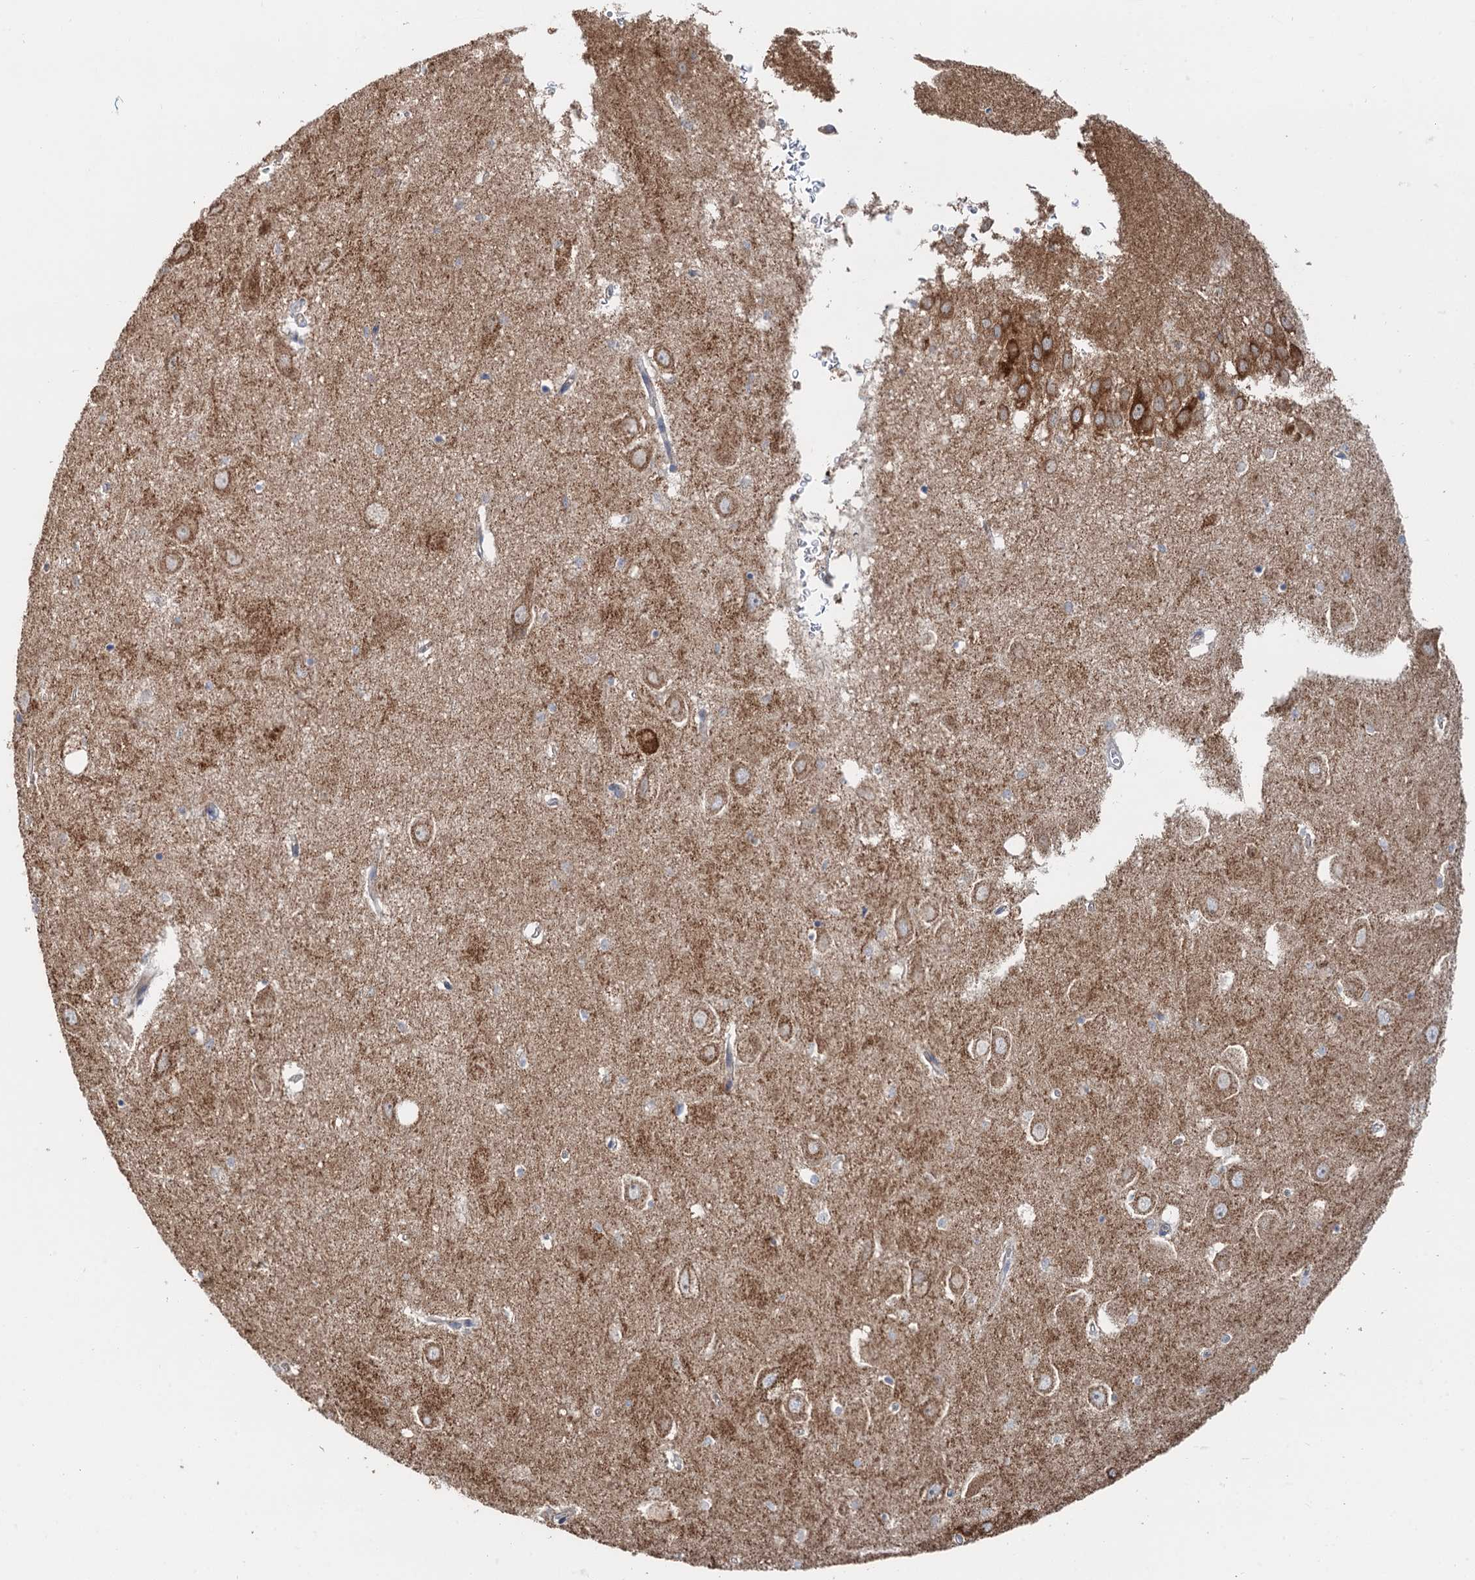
{"staining": {"intensity": "negative", "quantity": "none", "location": "none"}, "tissue": "hippocampus", "cell_type": "Glial cells", "image_type": "normal", "snomed": [{"axis": "morphology", "description": "Normal tissue, NOS"}, {"axis": "topography", "description": "Hippocampus"}], "caption": "Glial cells show no significant protein expression in normal hippocampus.", "gene": "ANKRD26", "patient": {"sex": "female", "age": 64}}